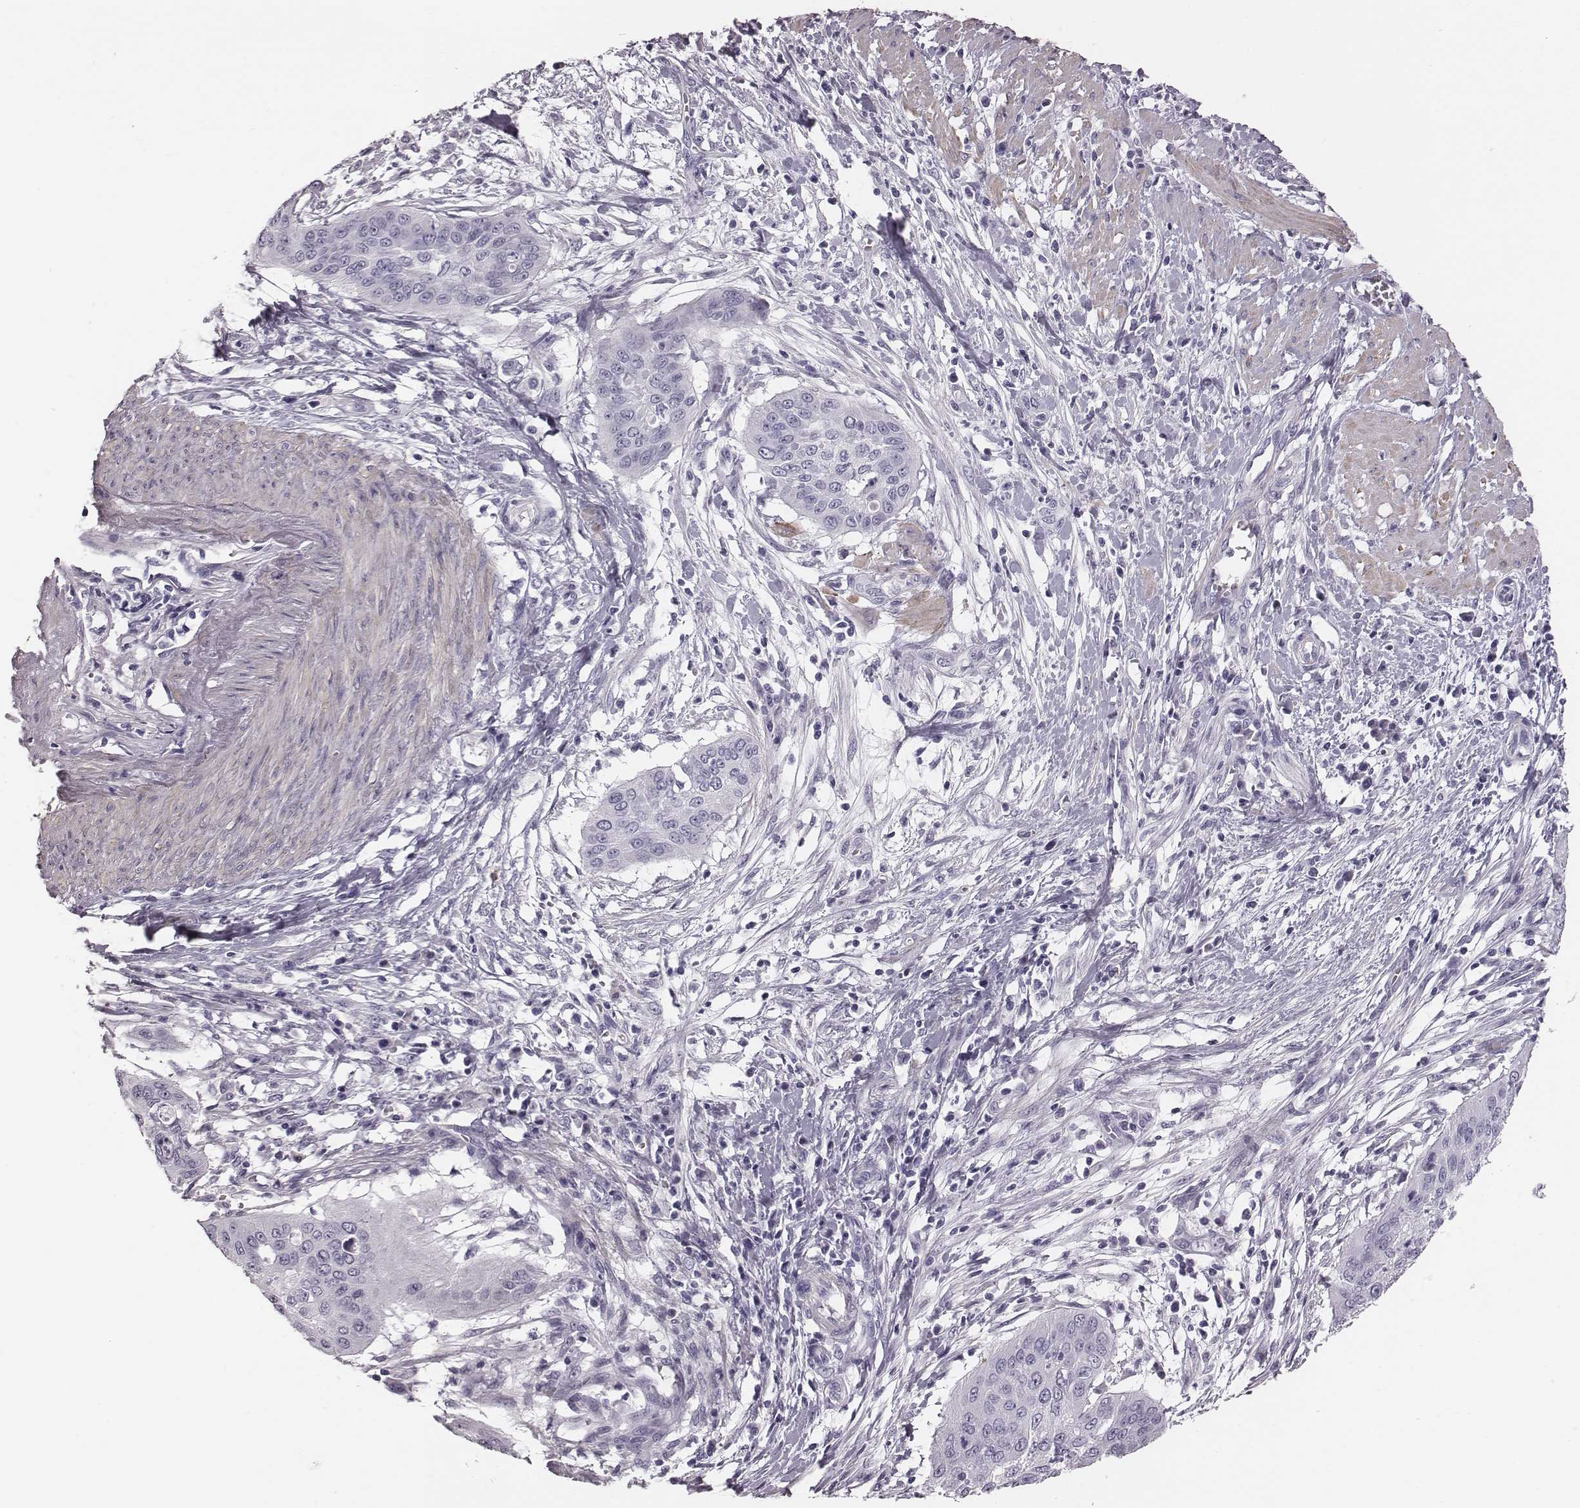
{"staining": {"intensity": "negative", "quantity": "none", "location": "none"}, "tissue": "cervical cancer", "cell_type": "Tumor cells", "image_type": "cancer", "snomed": [{"axis": "morphology", "description": "Squamous cell carcinoma, NOS"}, {"axis": "topography", "description": "Cervix"}], "caption": "An immunohistochemistry (IHC) micrograph of squamous cell carcinoma (cervical) is shown. There is no staining in tumor cells of squamous cell carcinoma (cervical).", "gene": "CRISP1", "patient": {"sex": "female", "age": 39}}